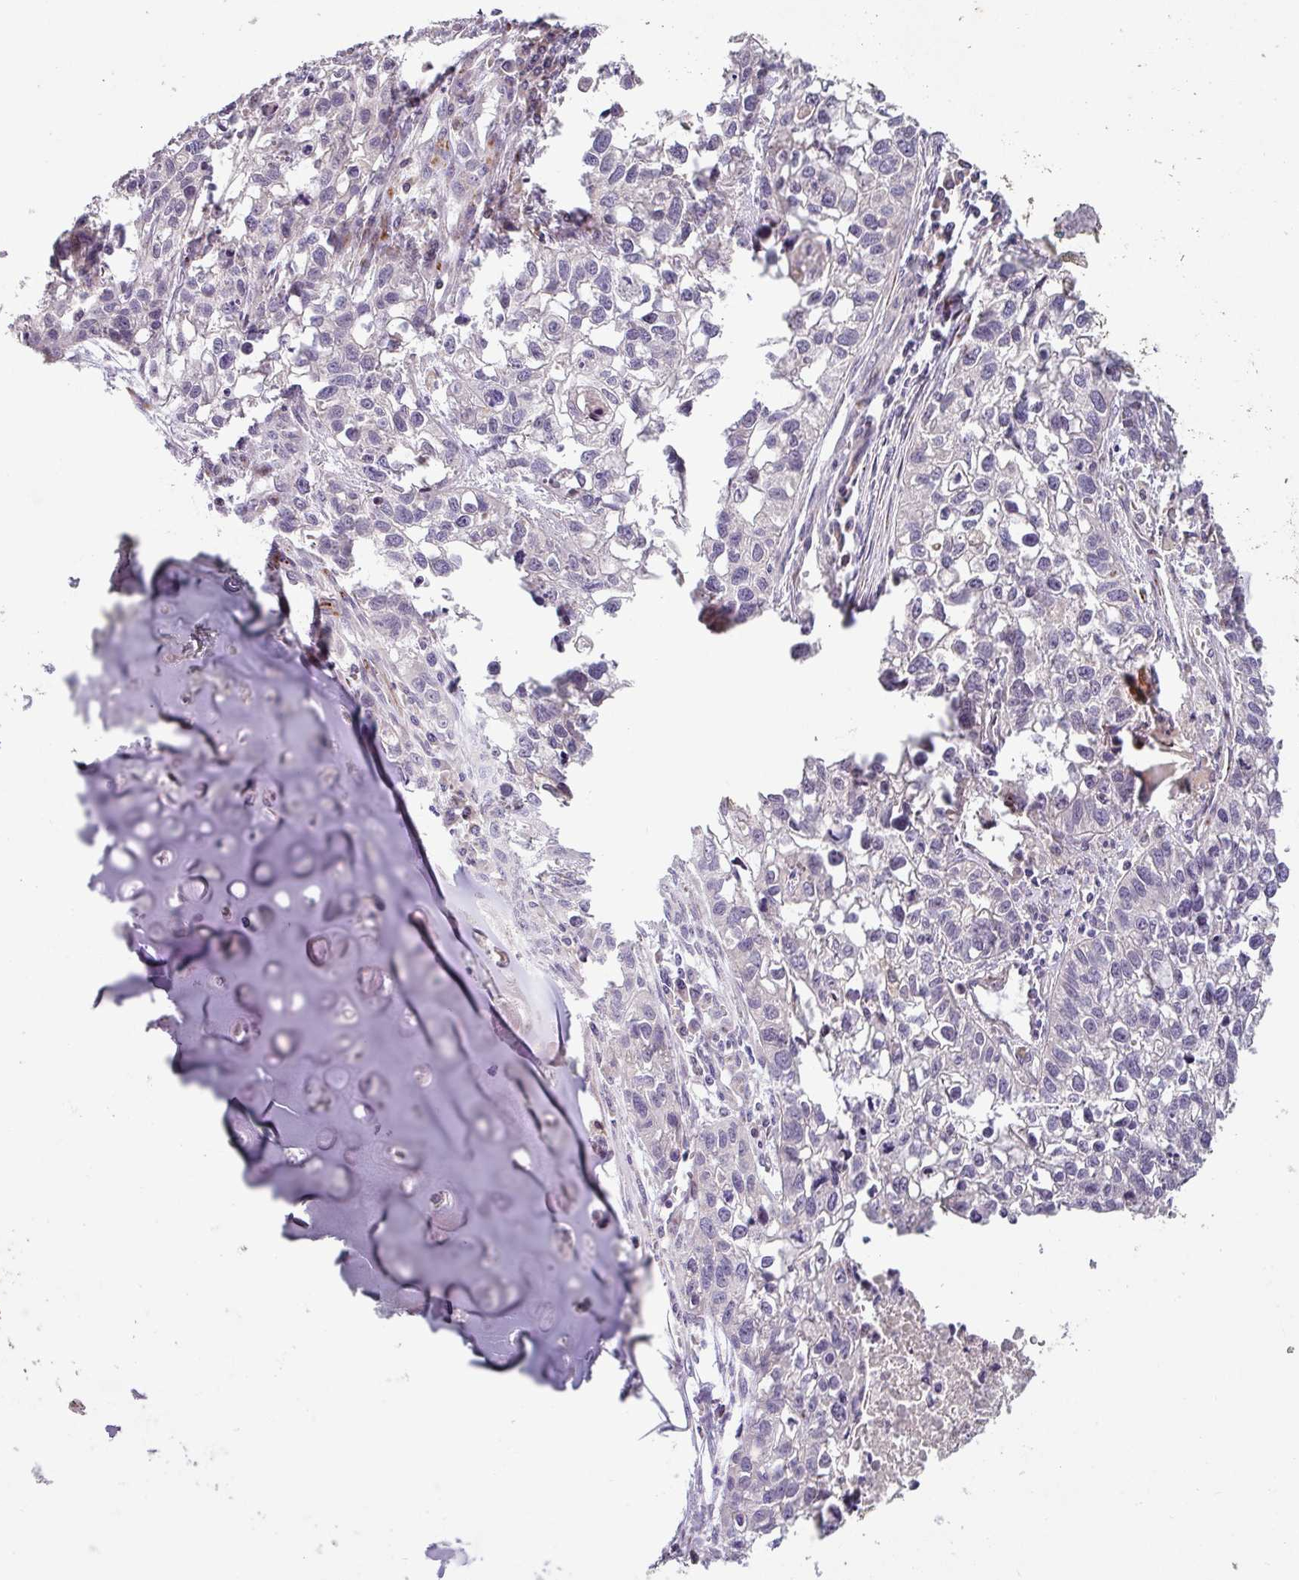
{"staining": {"intensity": "negative", "quantity": "none", "location": "none"}, "tissue": "lung cancer", "cell_type": "Tumor cells", "image_type": "cancer", "snomed": [{"axis": "morphology", "description": "Squamous cell carcinoma, NOS"}, {"axis": "topography", "description": "Lung"}], "caption": "The histopathology image displays no significant expression in tumor cells of lung cancer. (DAB (3,3'-diaminobenzidine) immunohistochemistry (IHC), high magnification).", "gene": "KLHL3", "patient": {"sex": "male", "age": 74}}